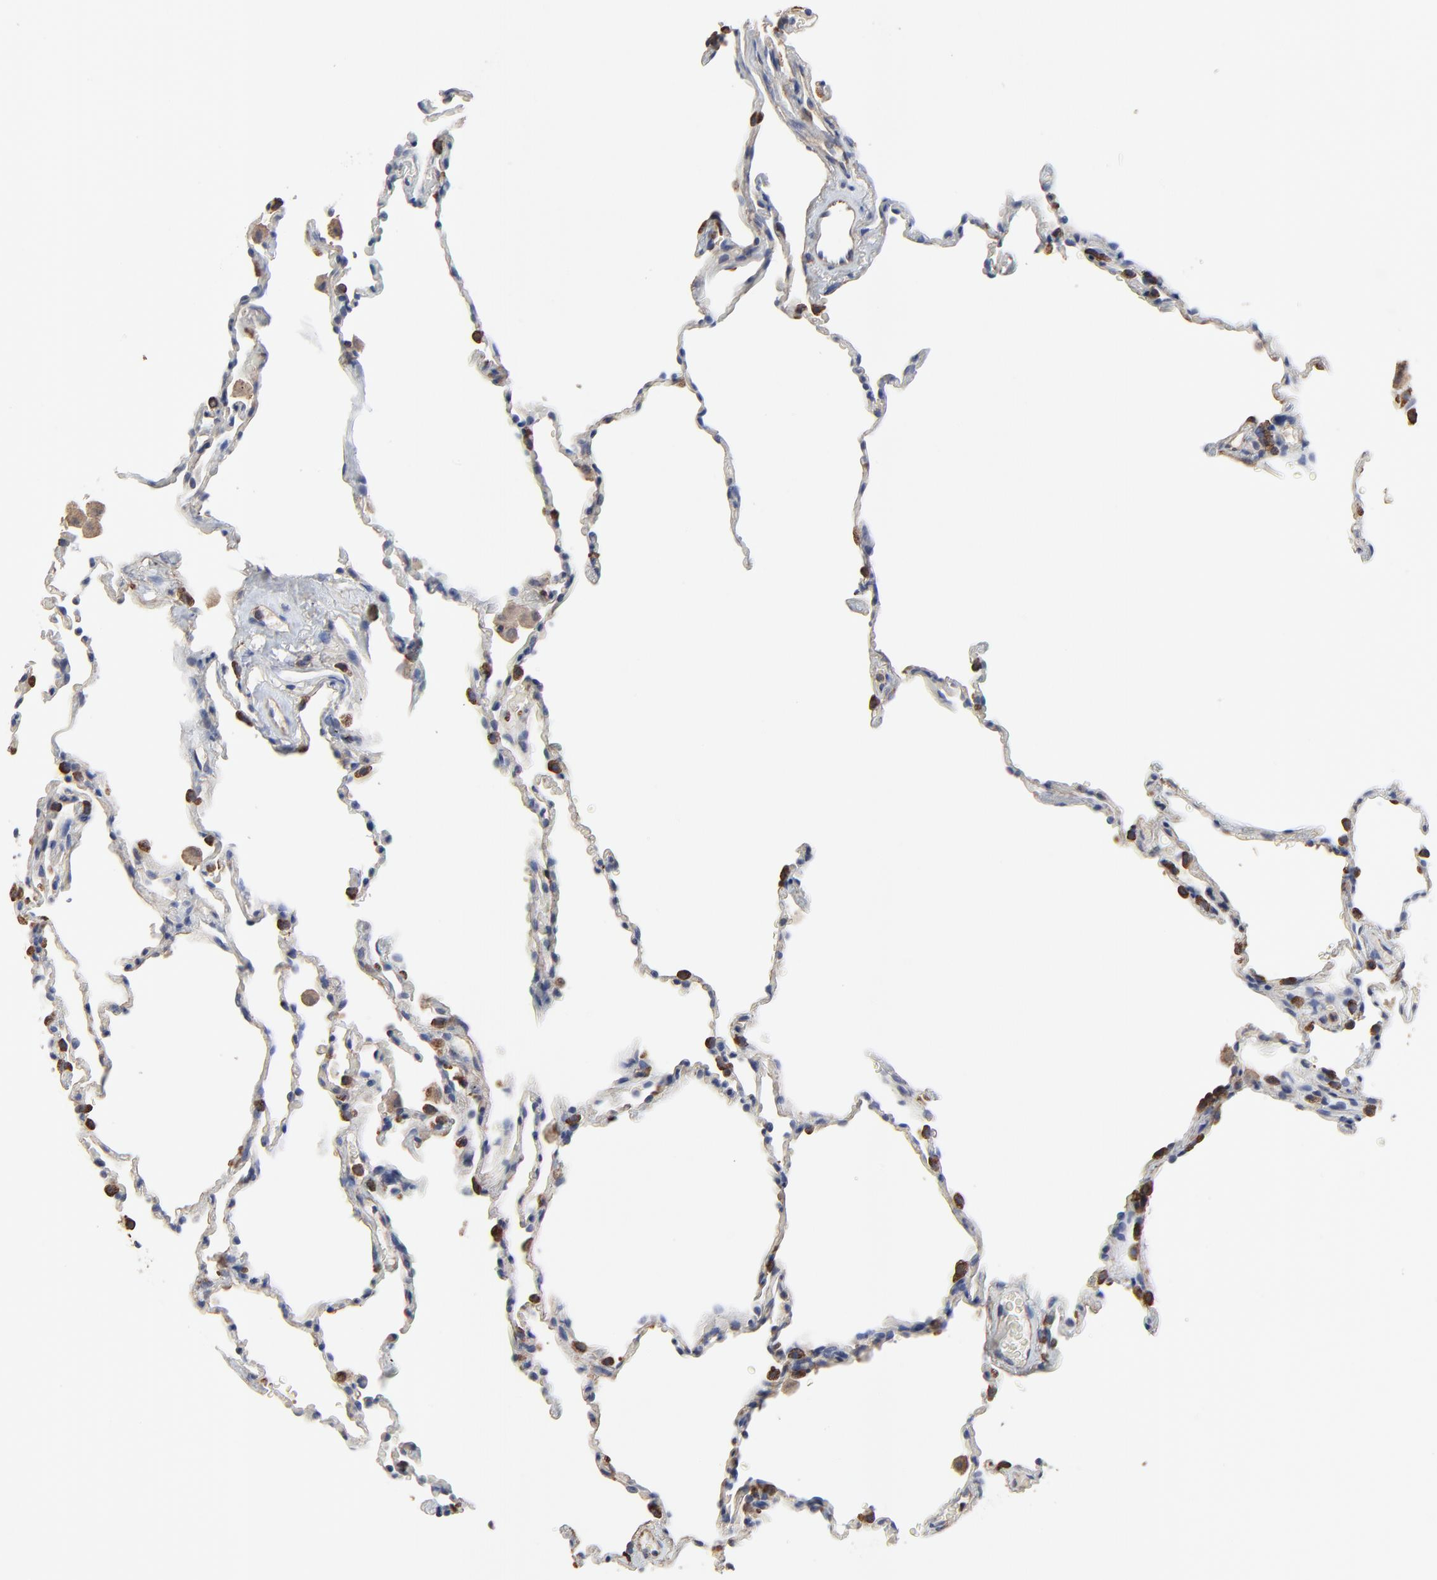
{"staining": {"intensity": "strong", "quantity": "25%-75%", "location": "cytoplasmic/membranous"}, "tissue": "lung", "cell_type": "Alveolar cells", "image_type": "normal", "snomed": [{"axis": "morphology", "description": "Normal tissue, NOS"}, {"axis": "morphology", "description": "Soft tissue tumor metastatic"}, {"axis": "topography", "description": "Lung"}], "caption": "Human lung stained with a brown dye displays strong cytoplasmic/membranous positive positivity in approximately 25%-75% of alveolar cells.", "gene": "NXF3", "patient": {"sex": "male", "age": 59}}